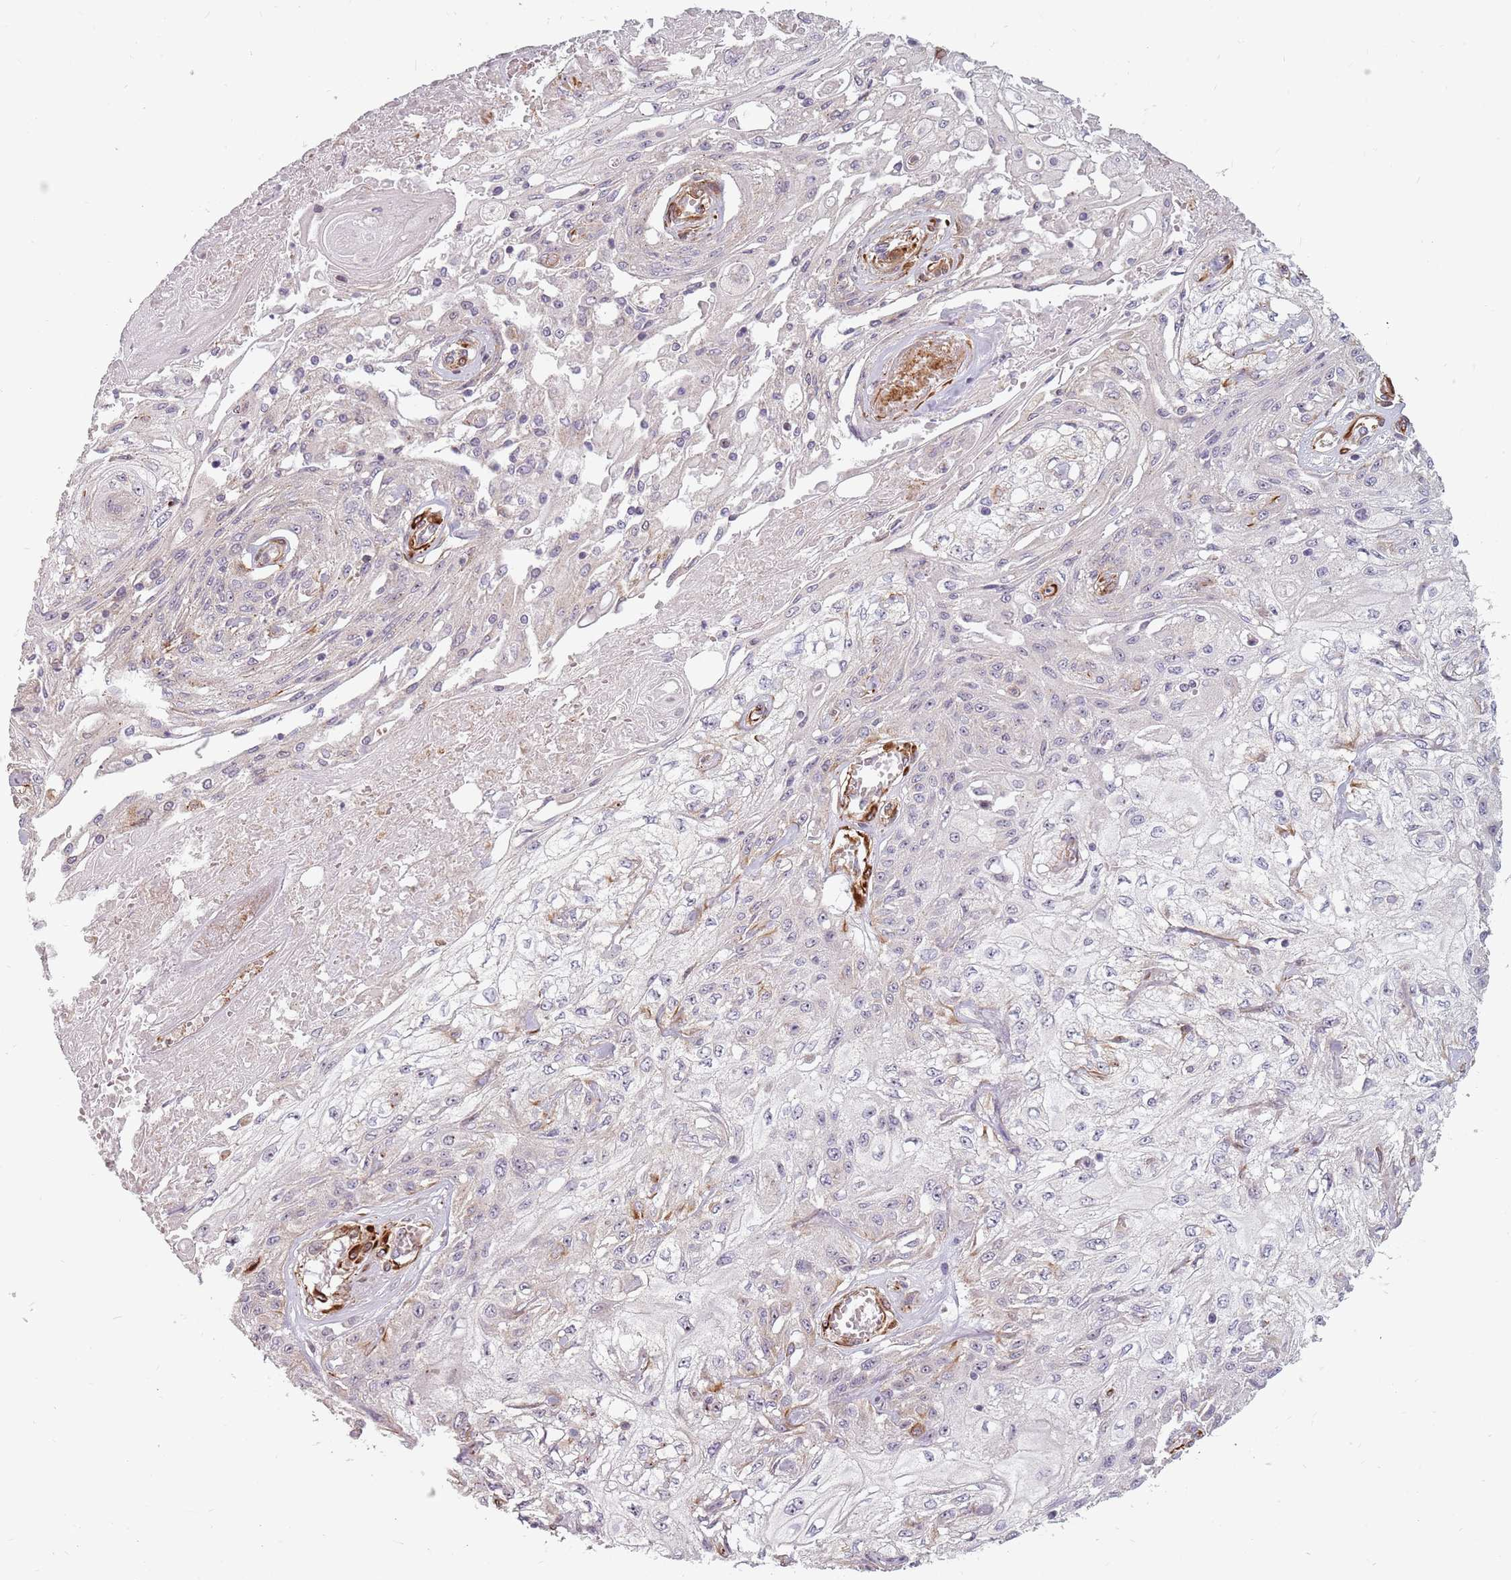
{"staining": {"intensity": "negative", "quantity": "none", "location": "none"}, "tissue": "skin cancer", "cell_type": "Tumor cells", "image_type": "cancer", "snomed": [{"axis": "morphology", "description": "Squamous cell carcinoma, NOS"}, {"axis": "morphology", "description": "Squamous cell carcinoma, metastatic, NOS"}, {"axis": "topography", "description": "Skin"}, {"axis": "topography", "description": "Lymph node"}], "caption": "DAB immunohistochemical staining of skin cancer (squamous cell carcinoma) displays no significant expression in tumor cells.", "gene": "GAS2L3", "patient": {"sex": "male", "age": 75}}